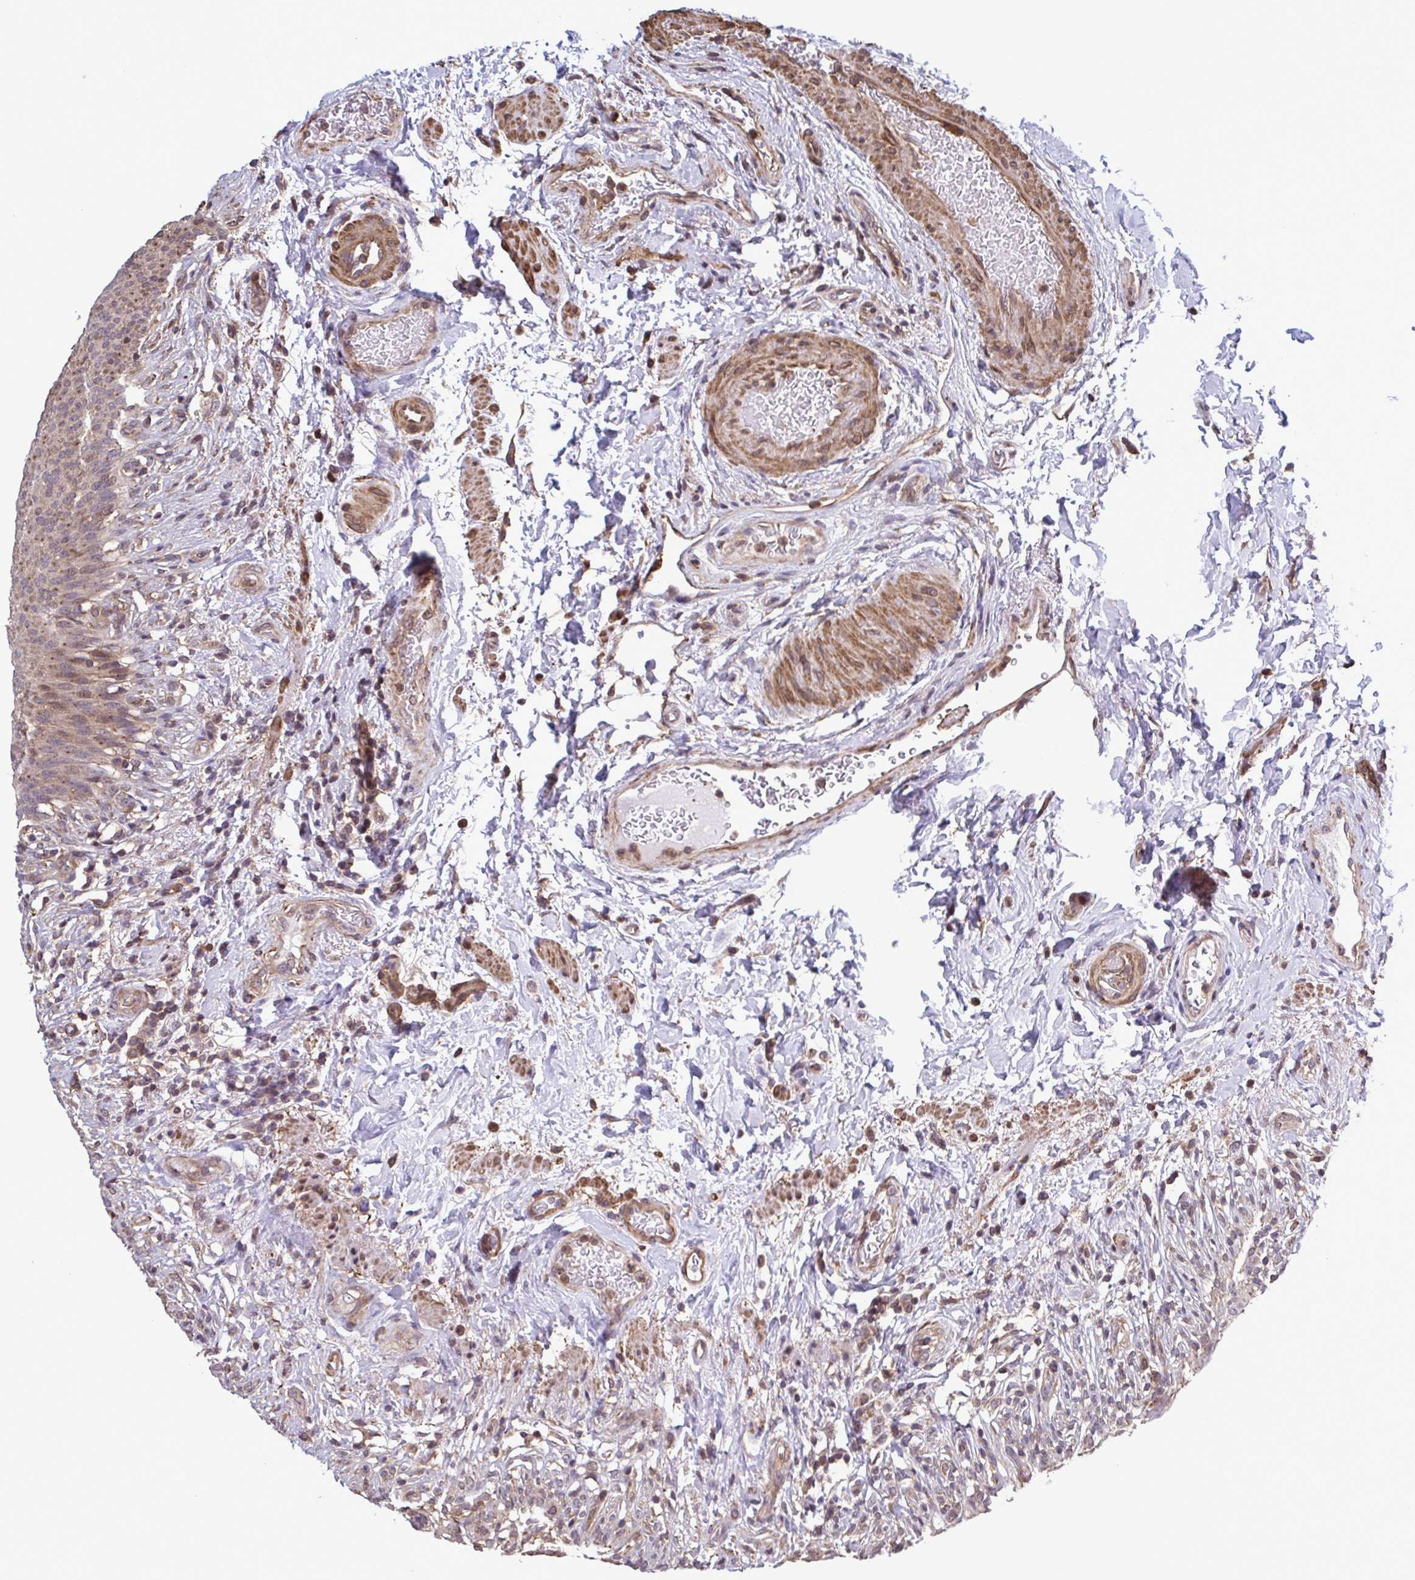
{"staining": {"intensity": "weak", "quantity": "<25%", "location": "cytoplasmic/membranous,nuclear"}, "tissue": "urinary bladder", "cell_type": "Urothelial cells", "image_type": "normal", "snomed": [{"axis": "morphology", "description": "Normal tissue, NOS"}, {"axis": "topography", "description": "Urinary bladder"}, {"axis": "topography", "description": "Peripheral nerve tissue"}], "caption": "Immunohistochemistry (IHC) of unremarkable urinary bladder demonstrates no positivity in urothelial cells.", "gene": "ZNF200", "patient": {"sex": "female", "age": 60}}